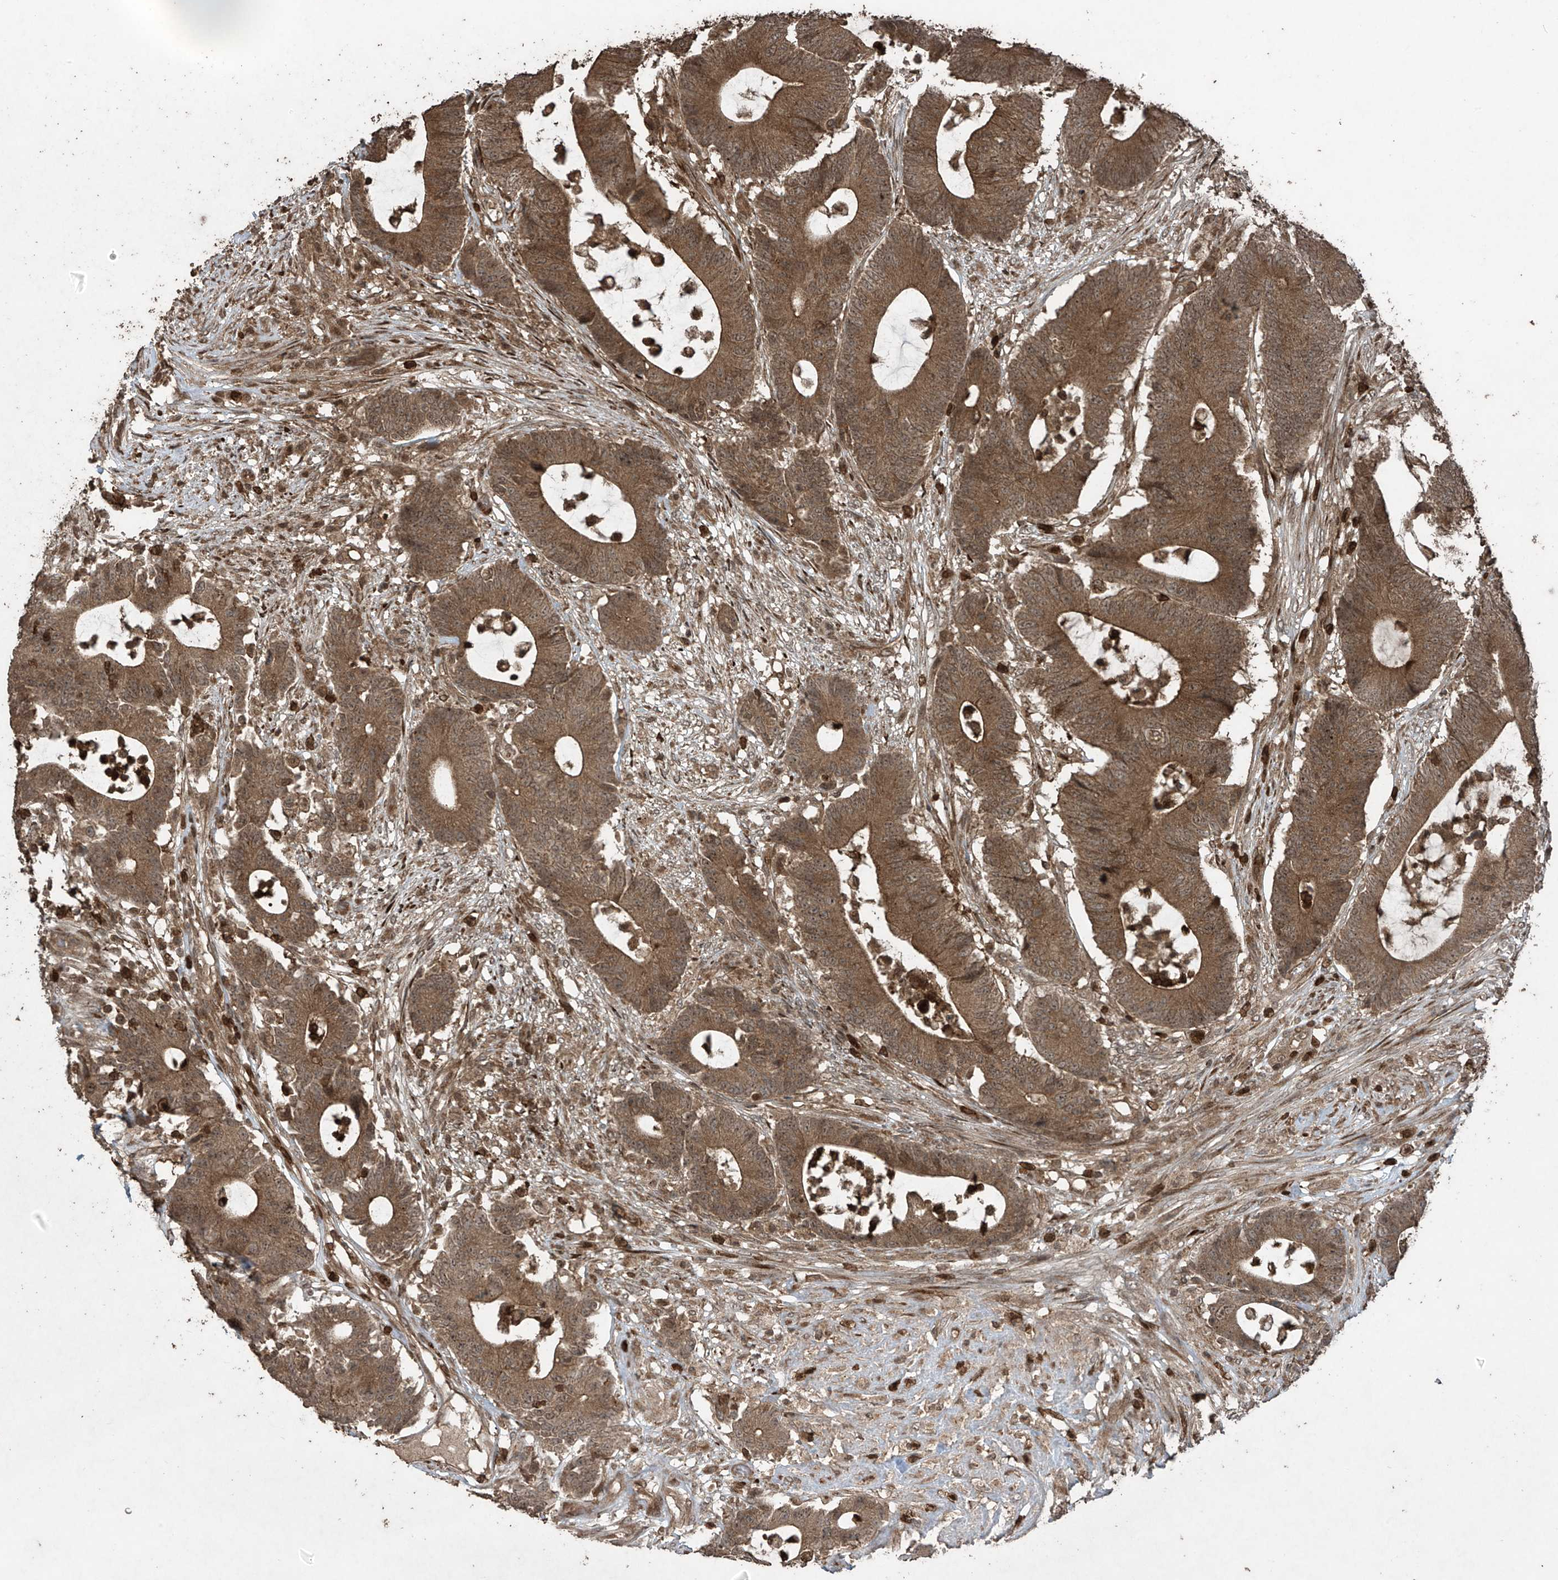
{"staining": {"intensity": "moderate", "quantity": ">75%", "location": "cytoplasmic/membranous"}, "tissue": "colorectal cancer", "cell_type": "Tumor cells", "image_type": "cancer", "snomed": [{"axis": "morphology", "description": "Adenocarcinoma, NOS"}, {"axis": "topography", "description": "Colon"}], "caption": "A brown stain shows moderate cytoplasmic/membranous positivity of a protein in human colorectal cancer tumor cells.", "gene": "PGPEP1", "patient": {"sex": "female", "age": 84}}